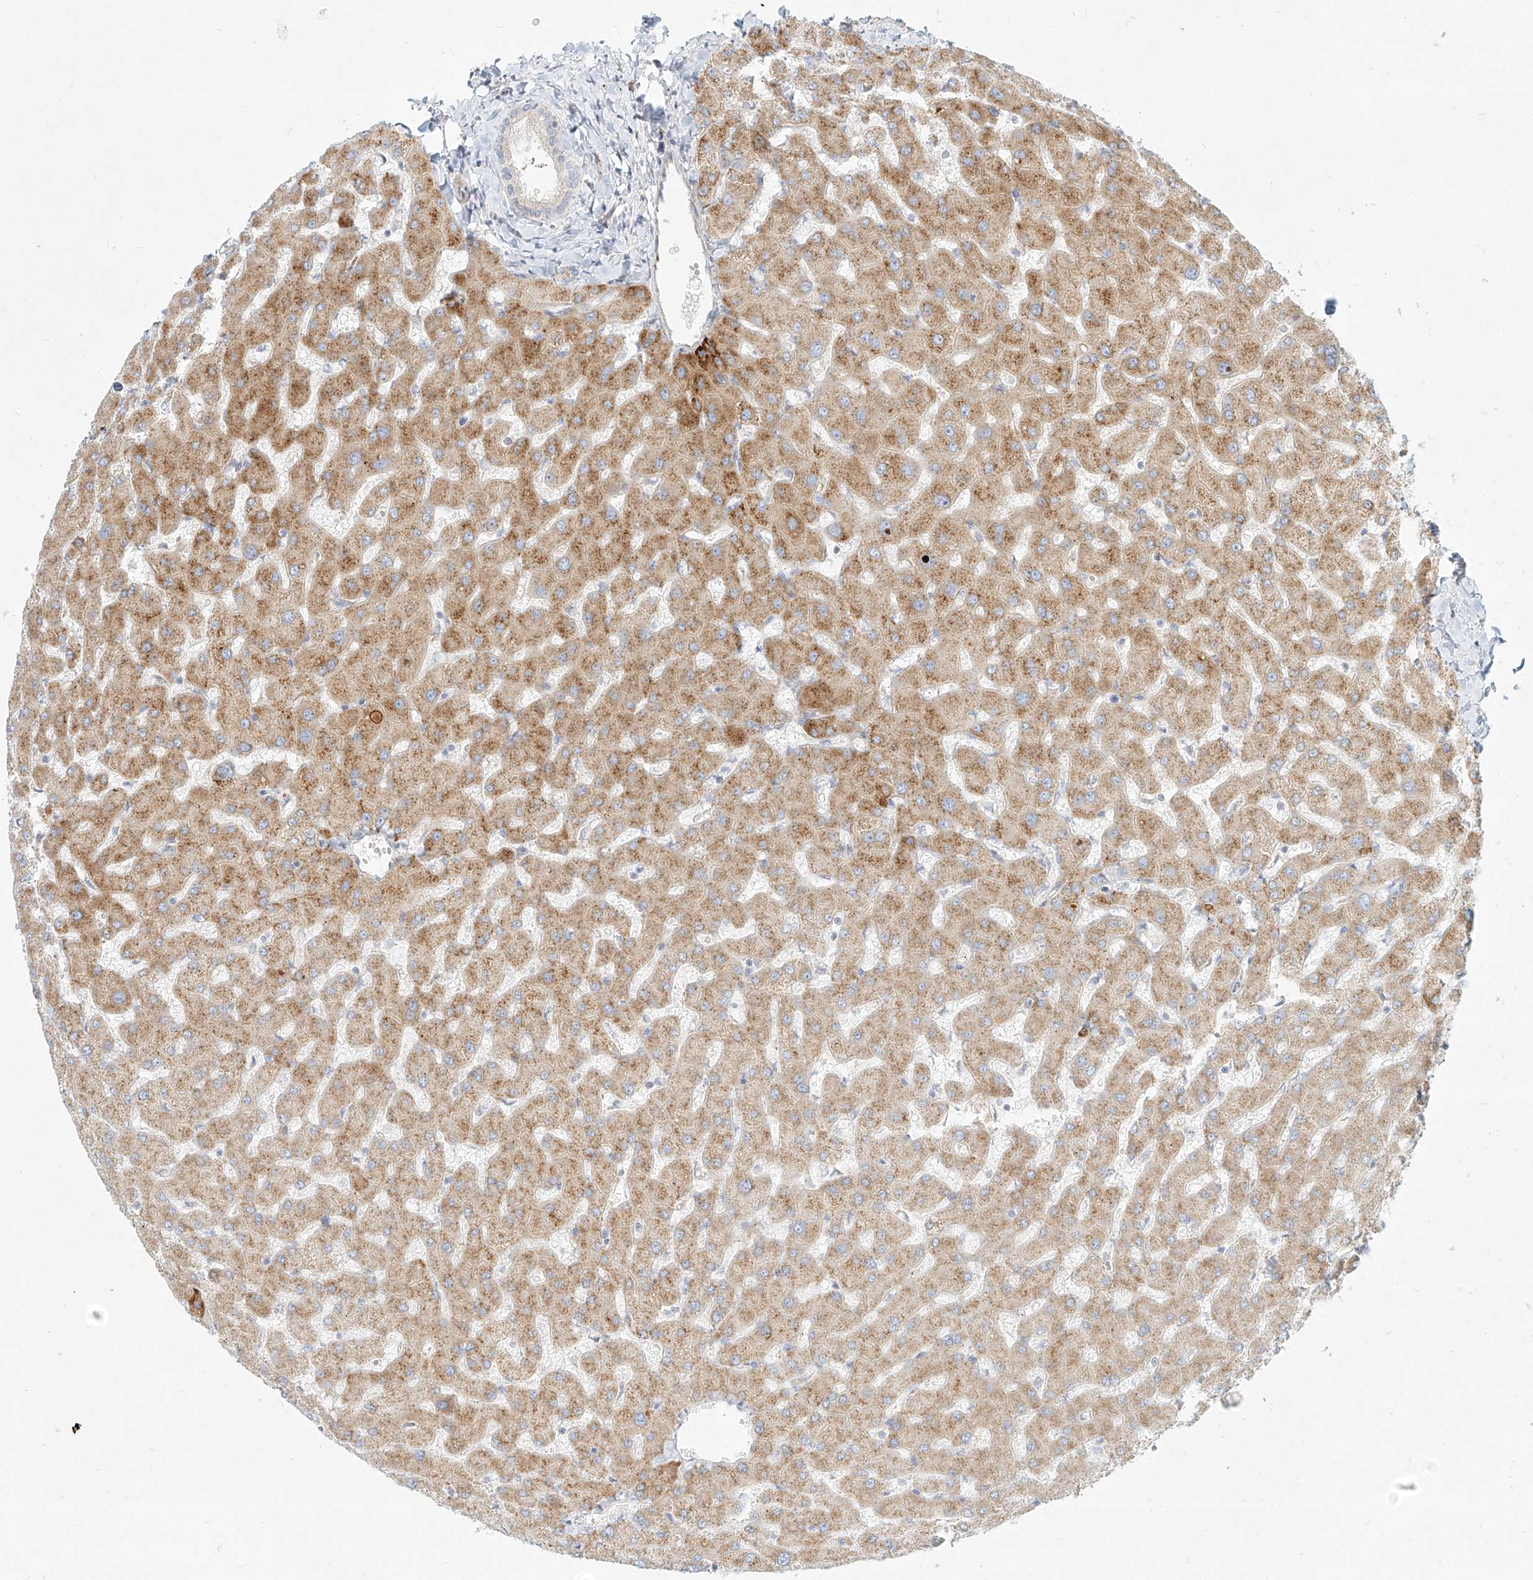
{"staining": {"intensity": "negative", "quantity": "none", "location": "none"}, "tissue": "liver", "cell_type": "Cholangiocytes", "image_type": "normal", "snomed": [{"axis": "morphology", "description": "Normal tissue, NOS"}, {"axis": "topography", "description": "Liver"}], "caption": "Immunohistochemistry (IHC) of benign liver displays no staining in cholangiocytes. (DAB (3,3'-diaminobenzidine) immunohistochemistry with hematoxylin counter stain).", "gene": "MTX2", "patient": {"sex": "female", "age": 63}}